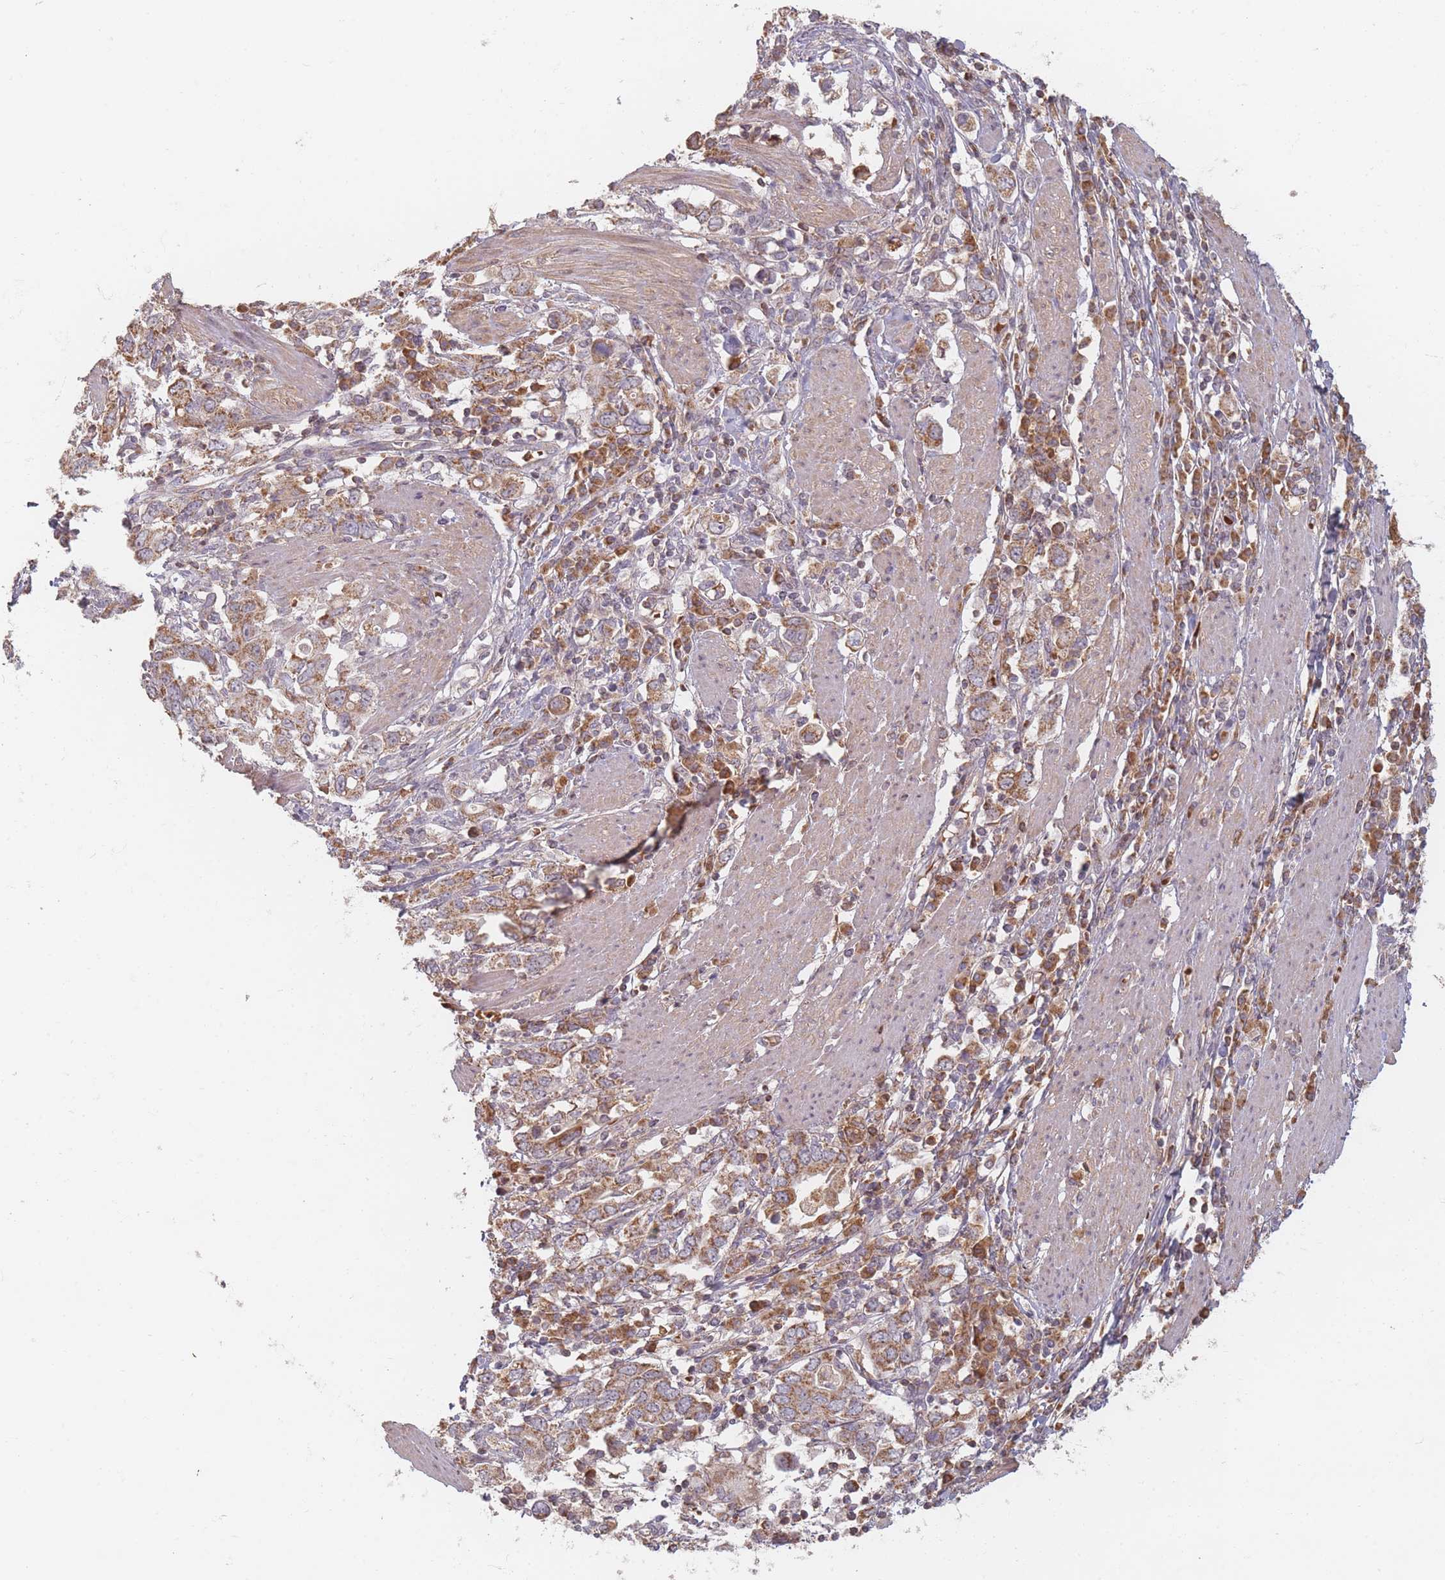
{"staining": {"intensity": "moderate", "quantity": ">75%", "location": "cytoplasmic/membranous"}, "tissue": "stomach cancer", "cell_type": "Tumor cells", "image_type": "cancer", "snomed": [{"axis": "morphology", "description": "Adenocarcinoma, NOS"}, {"axis": "topography", "description": "Stomach, upper"}, {"axis": "topography", "description": "Stomach"}], "caption": "IHC (DAB (3,3'-diaminobenzidine)) staining of human stomach cancer (adenocarcinoma) reveals moderate cytoplasmic/membranous protein positivity in approximately >75% of tumor cells.", "gene": "OR2M4", "patient": {"sex": "male", "age": 62}}